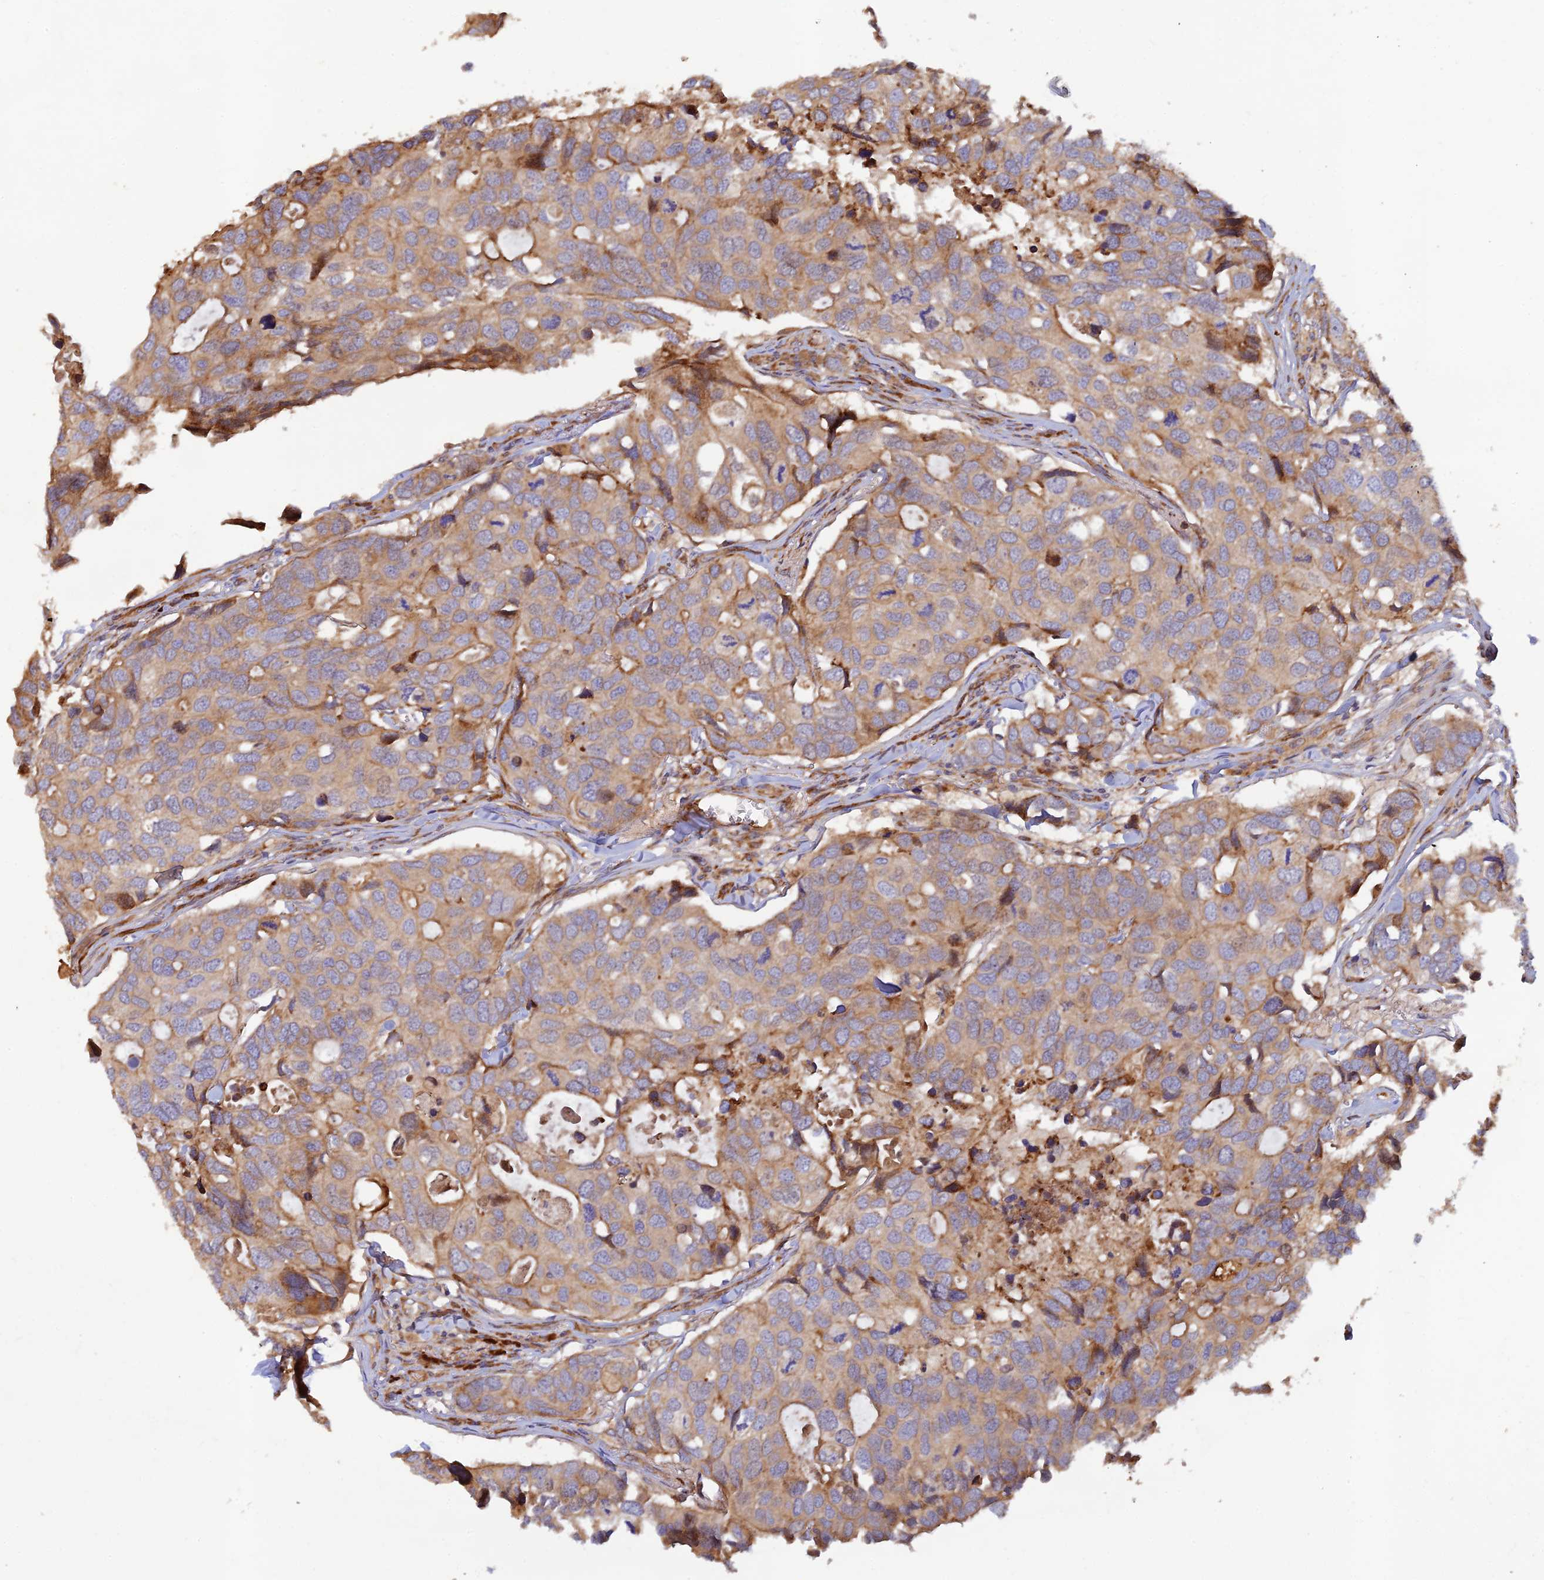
{"staining": {"intensity": "moderate", "quantity": "25%-75%", "location": "cytoplasmic/membranous"}, "tissue": "breast cancer", "cell_type": "Tumor cells", "image_type": "cancer", "snomed": [{"axis": "morphology", "description": "Duct carcinoma"}, {"axis": "topography", "description": "Breast"}], "caption": "Immunohistochemical staining of breast cancer shows medium levels of moderate cytoplasmic/membranous protein positivity in approximately 25%-75% of tumor cells.", "gene": "GMCL1", "patient": {"sex": "female", "age": 83}}